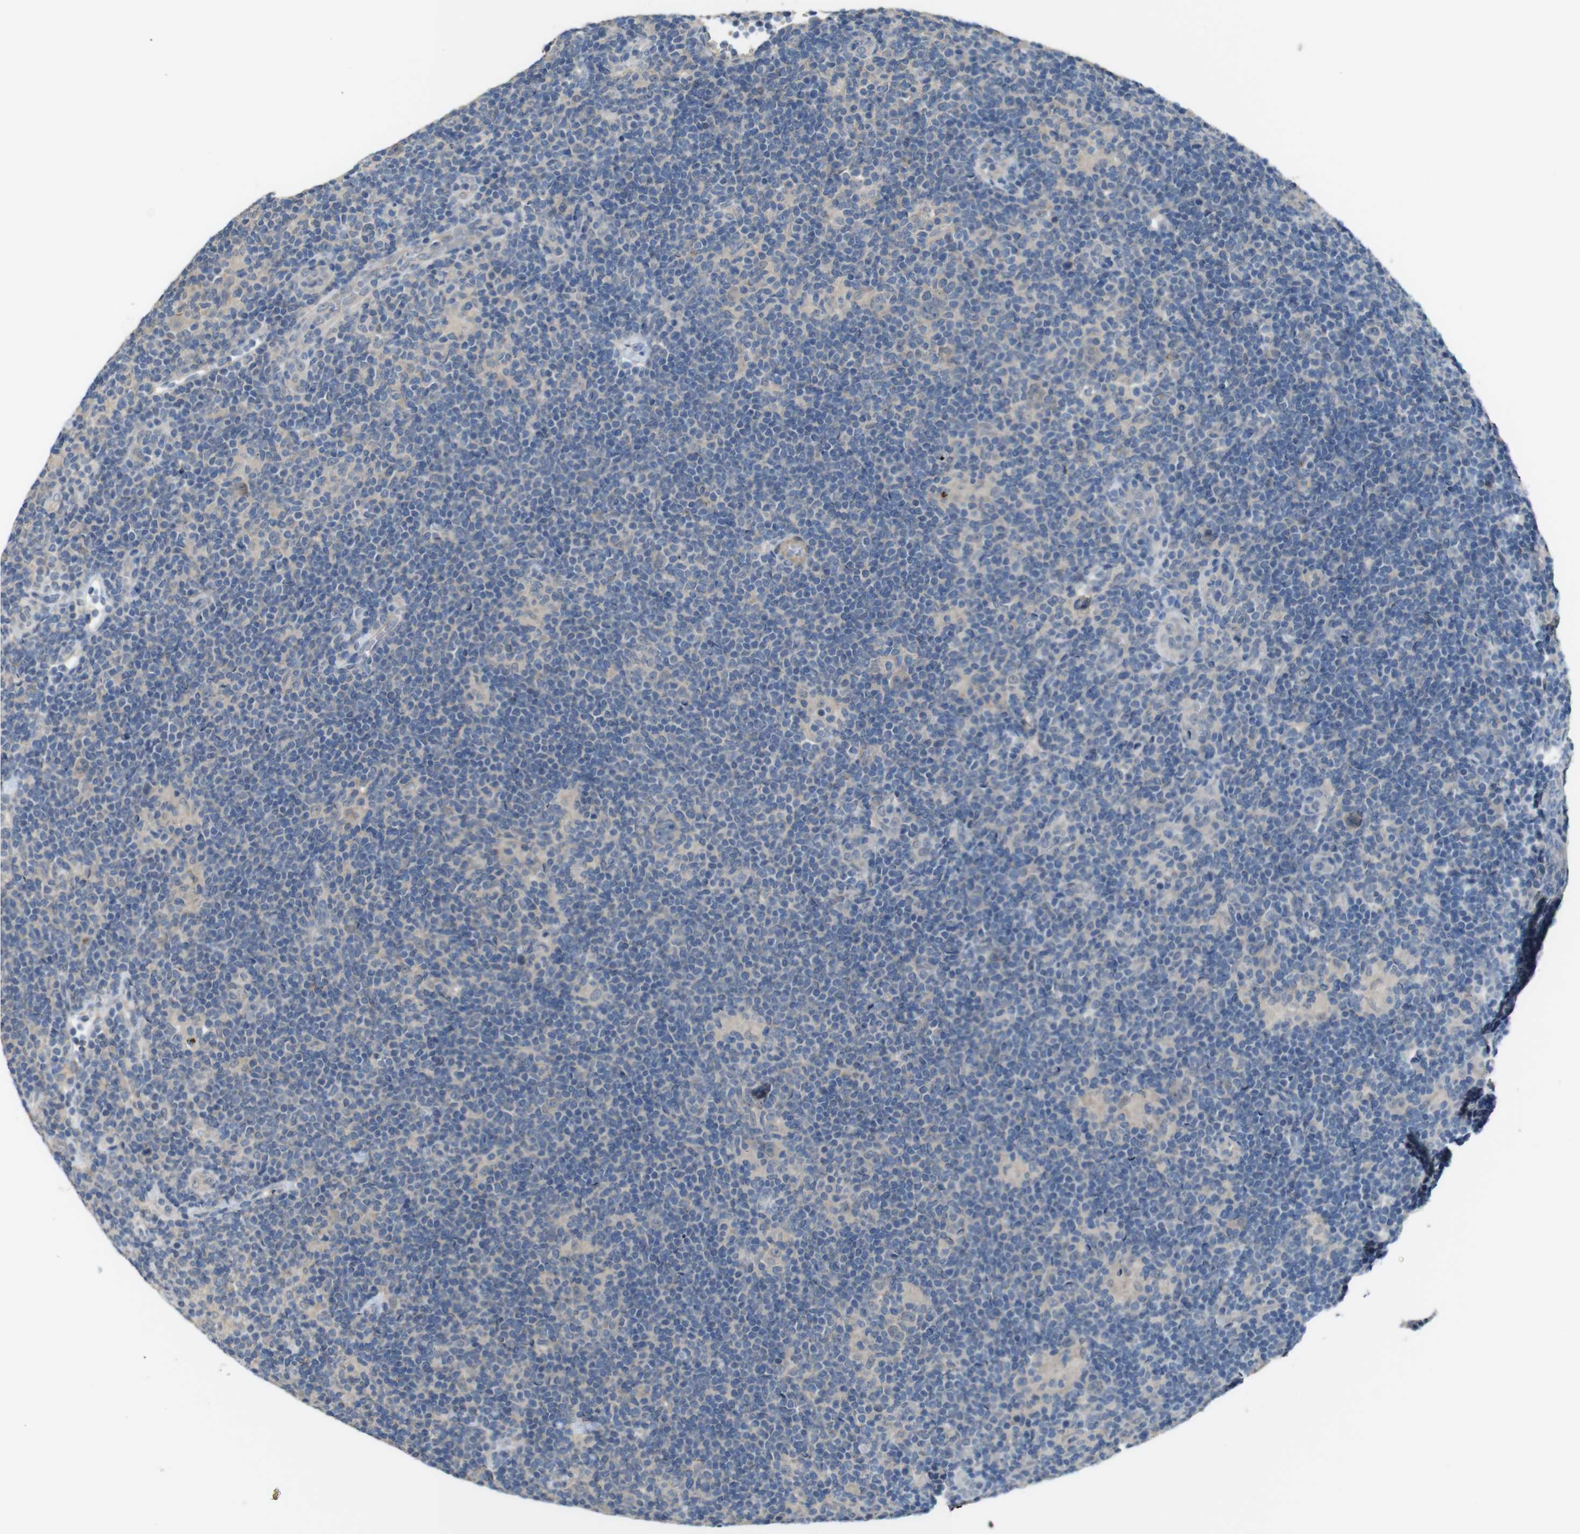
{"staining": {"intensity": "negative", "quantity": "none", "location": "none"}, "tissue": "lymphoma", "cell_type": "Tumor cells", "image_type": "cancer", "snomed": [{"axis": "morphology", "description": "Hodgkin's disease, NOS"}, {"axis": "topography", "description": "Lymph node"}], "caption": "Tumor cells show no significant staining in Hodgkin's disease. Brightfield microscopy of IHC stained with DAB (brown) and hematoxylin (blue), captured at high magnification.", "gene": "CDC34", "patient": {"sex": "female", "age": 57}}